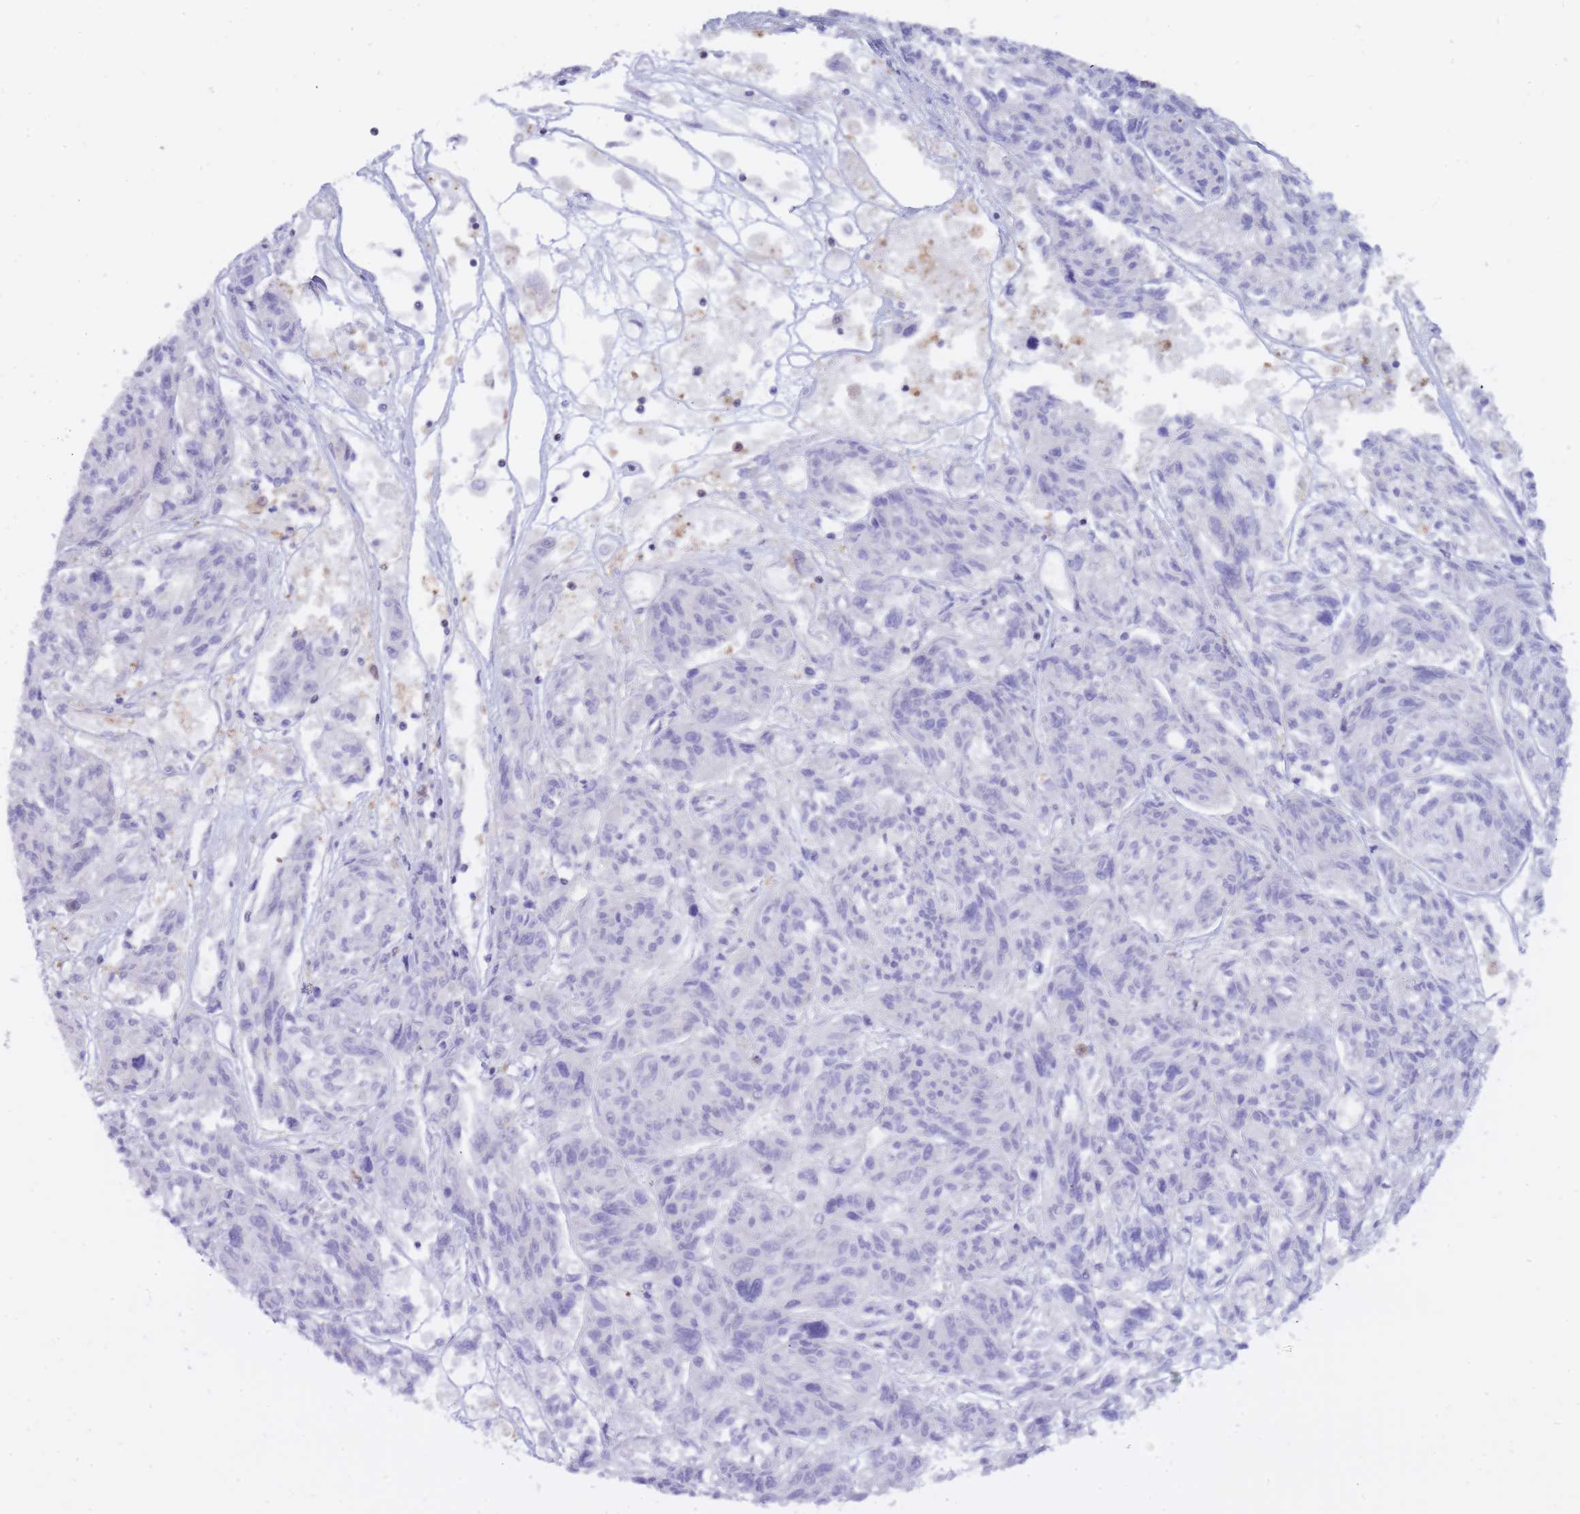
{"staining": {"intensity": "weak", "quantity": "<25%", "location": "nuclear"}, "tissue": "melanoma", "cell_type": "Tumor cells", "image_type": "cancer", "snomed": [{"axis": "morphology", "description": "Malignant melanoma, NOS"}, {"axis": "topography", "description": "Skin"}], "caption": "Immunohistochemistry (IHC) micrograph of human melanoma stained for a protein (brown), which demonstrates no expression in tumor cells. The staining is performed using DAB (3,3'-diaminobenzidine) brown chromogen with nuclei counter-stained in using hematoxylin.", "gene": "NSFL1C", "patient": {"sex": "male", "age": 53}}